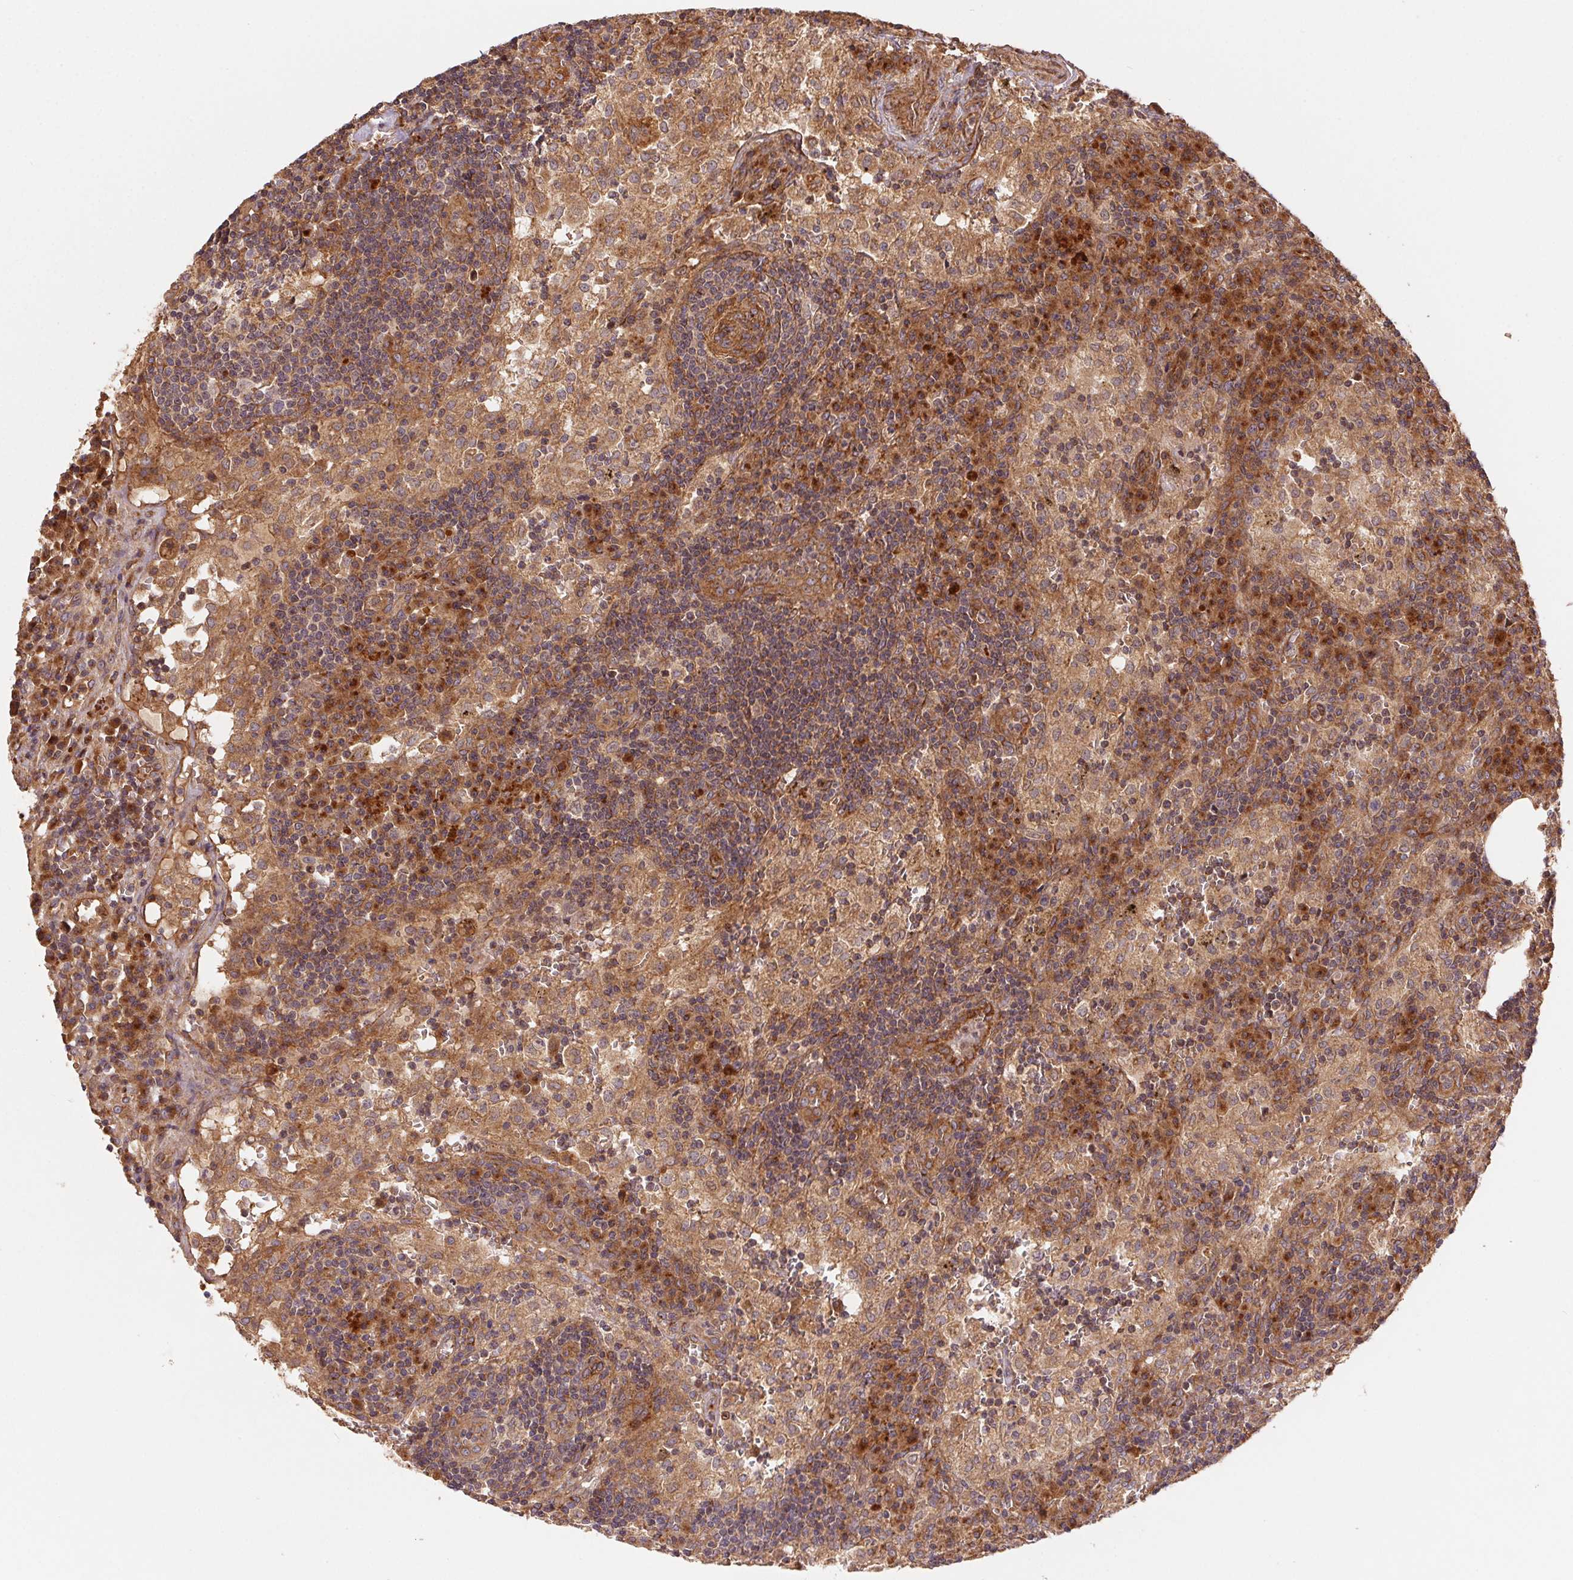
{"staining": {"intensity": "weak", "quantity": "<25%", "location": "cytoplasmic/membranous"}, "tissue": "lymph node", "cell_type": "Germinal center cells", "image_type": "normal", "snomed": [{"axis": "morphology", "description": "Normal tissue, NOS"}, {"axis": "topography", "description": "Lymph node"}], "caption": "Immunohistochemical staining of normal lymph node demonstrates no significant expression in germinal center cells.", "gene": "USE1", "patient": {"sex": "male", "age": 62}}